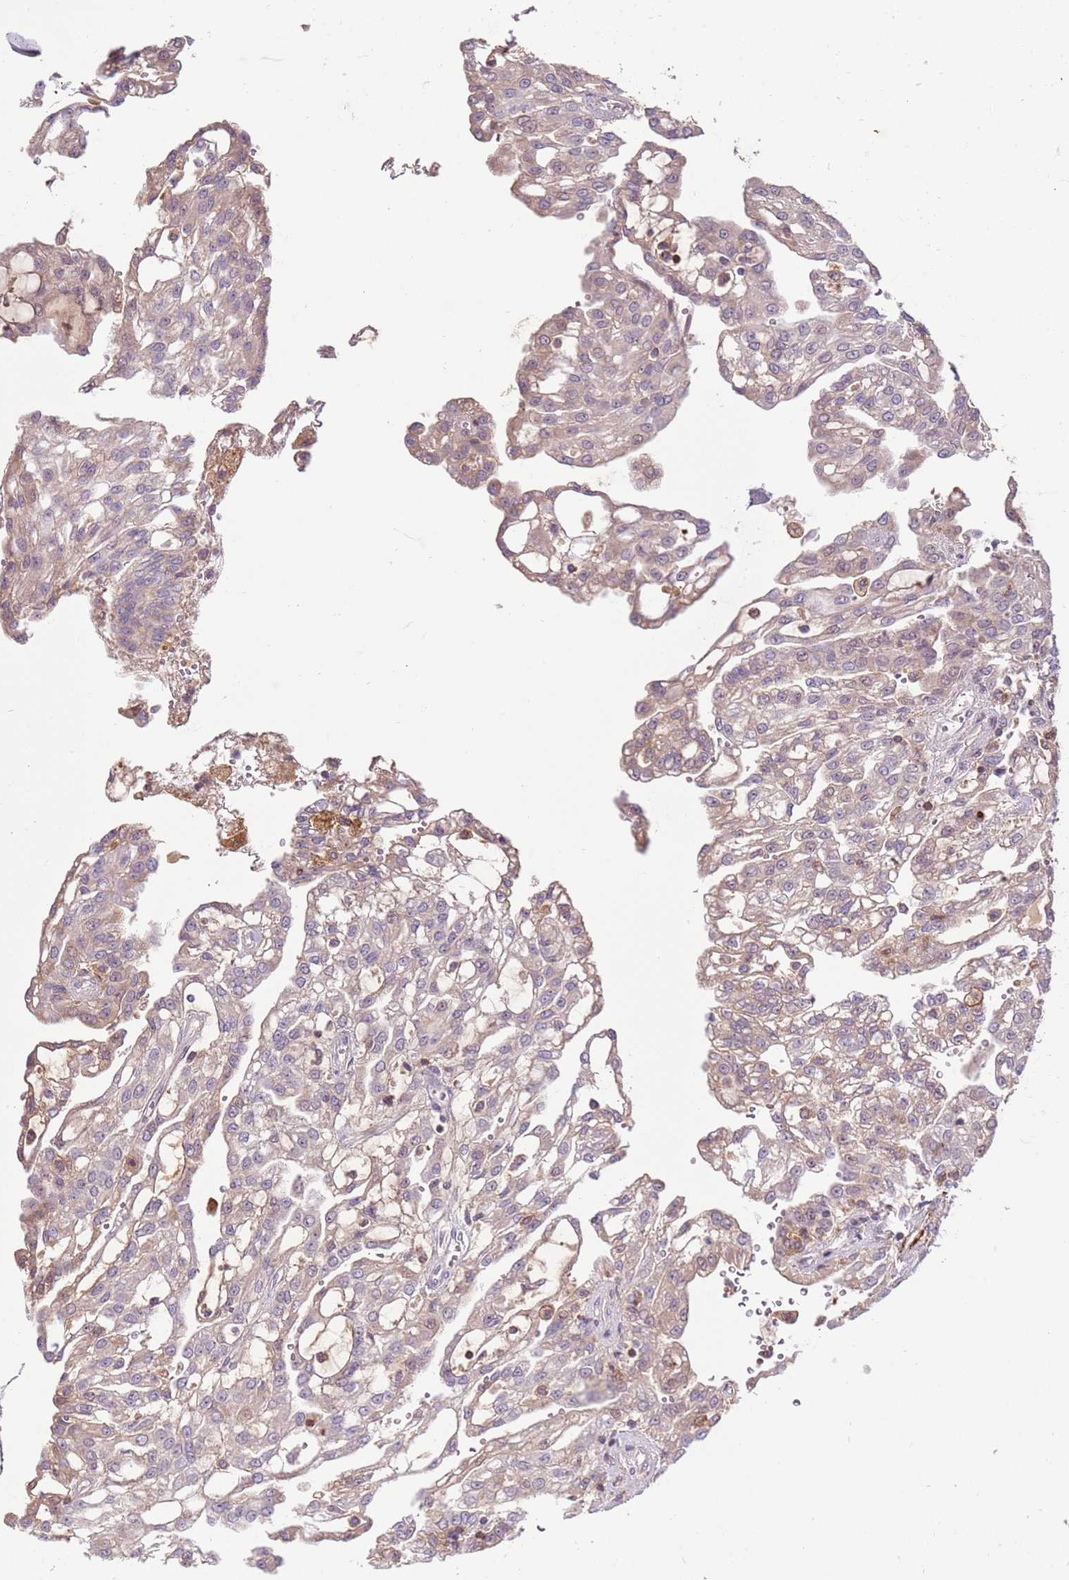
{"staining": {"intensity": "moderate", "quantity": "<25%", "location": "cytoplasmic/membranous,nuclear"}, "tissue": "renal cancer", "cell_type": "Tumor cells", "image_type": "cancer", "snomed": [{"axis": "morphology", "description": "Adenocarcinoma, NOS"}, {"axis": "topography", "description": "Kidney"}], "caption": "Immunohistochemical staining of renal cancer displays moderate cytoplasmic/membranous and nuclear protein expression in about <25% of tumor cells.", "gene": "ZNF624", "patient": {"sex": "male", "age": 63}}